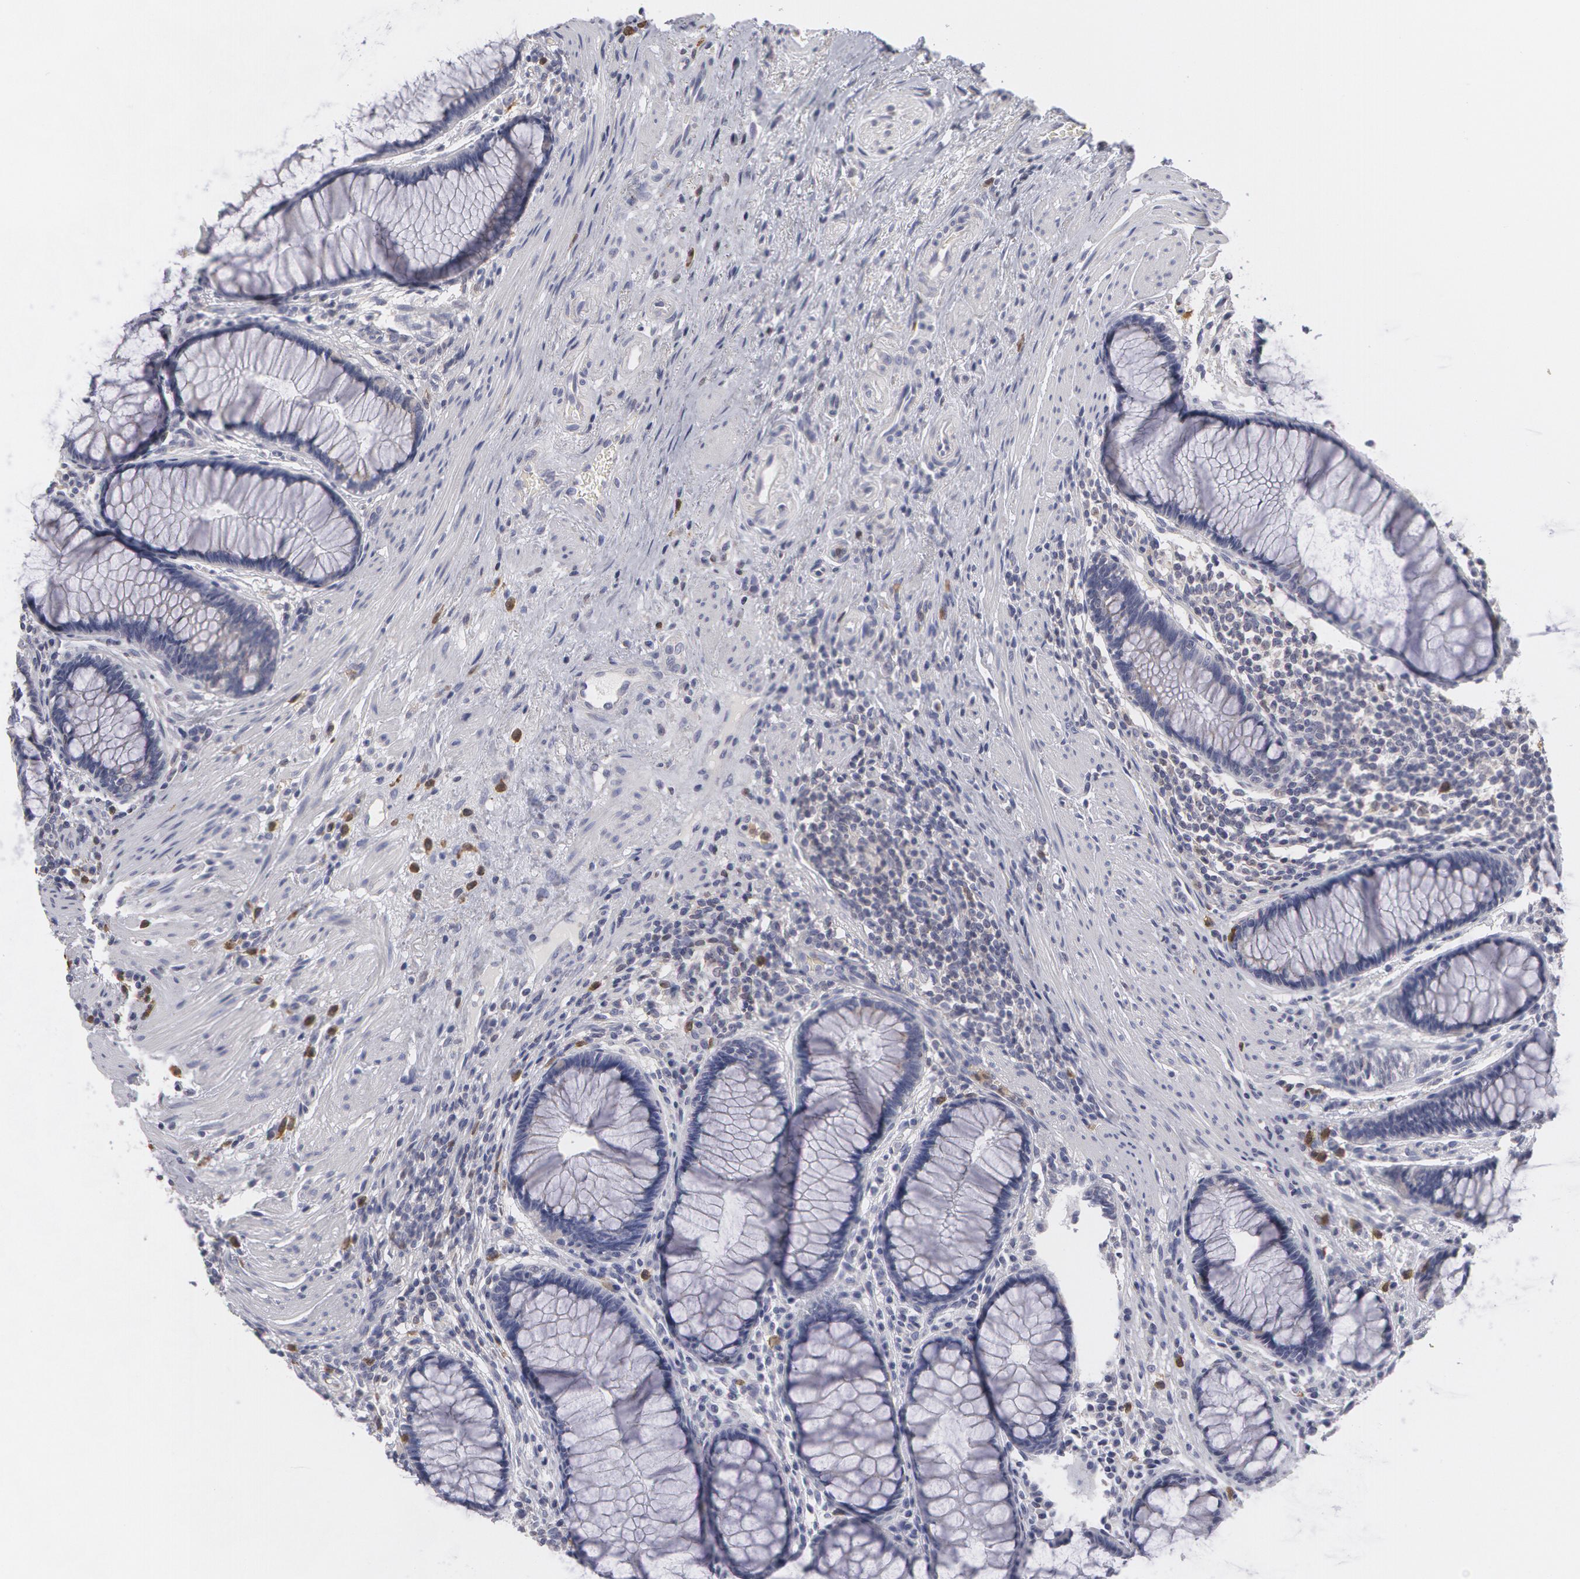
{"staining": {"intensity": "weak", "quantity": "<25%", "location": "cytoplasmic/membranous"}, "tissue": "rectum", "cell_type": "Glandular cells", "image_type": "normal", "snomed": [{"axis": "morphology", "description": "Normal tissue, NOS"}, {"axis": "topography", "description": "Rectum"}], "caption": "Image shows no protein staining in glandular cells of unremarkable rectum.", "gene": "CAT", "patient": {"sex": "male", "age": 77}}